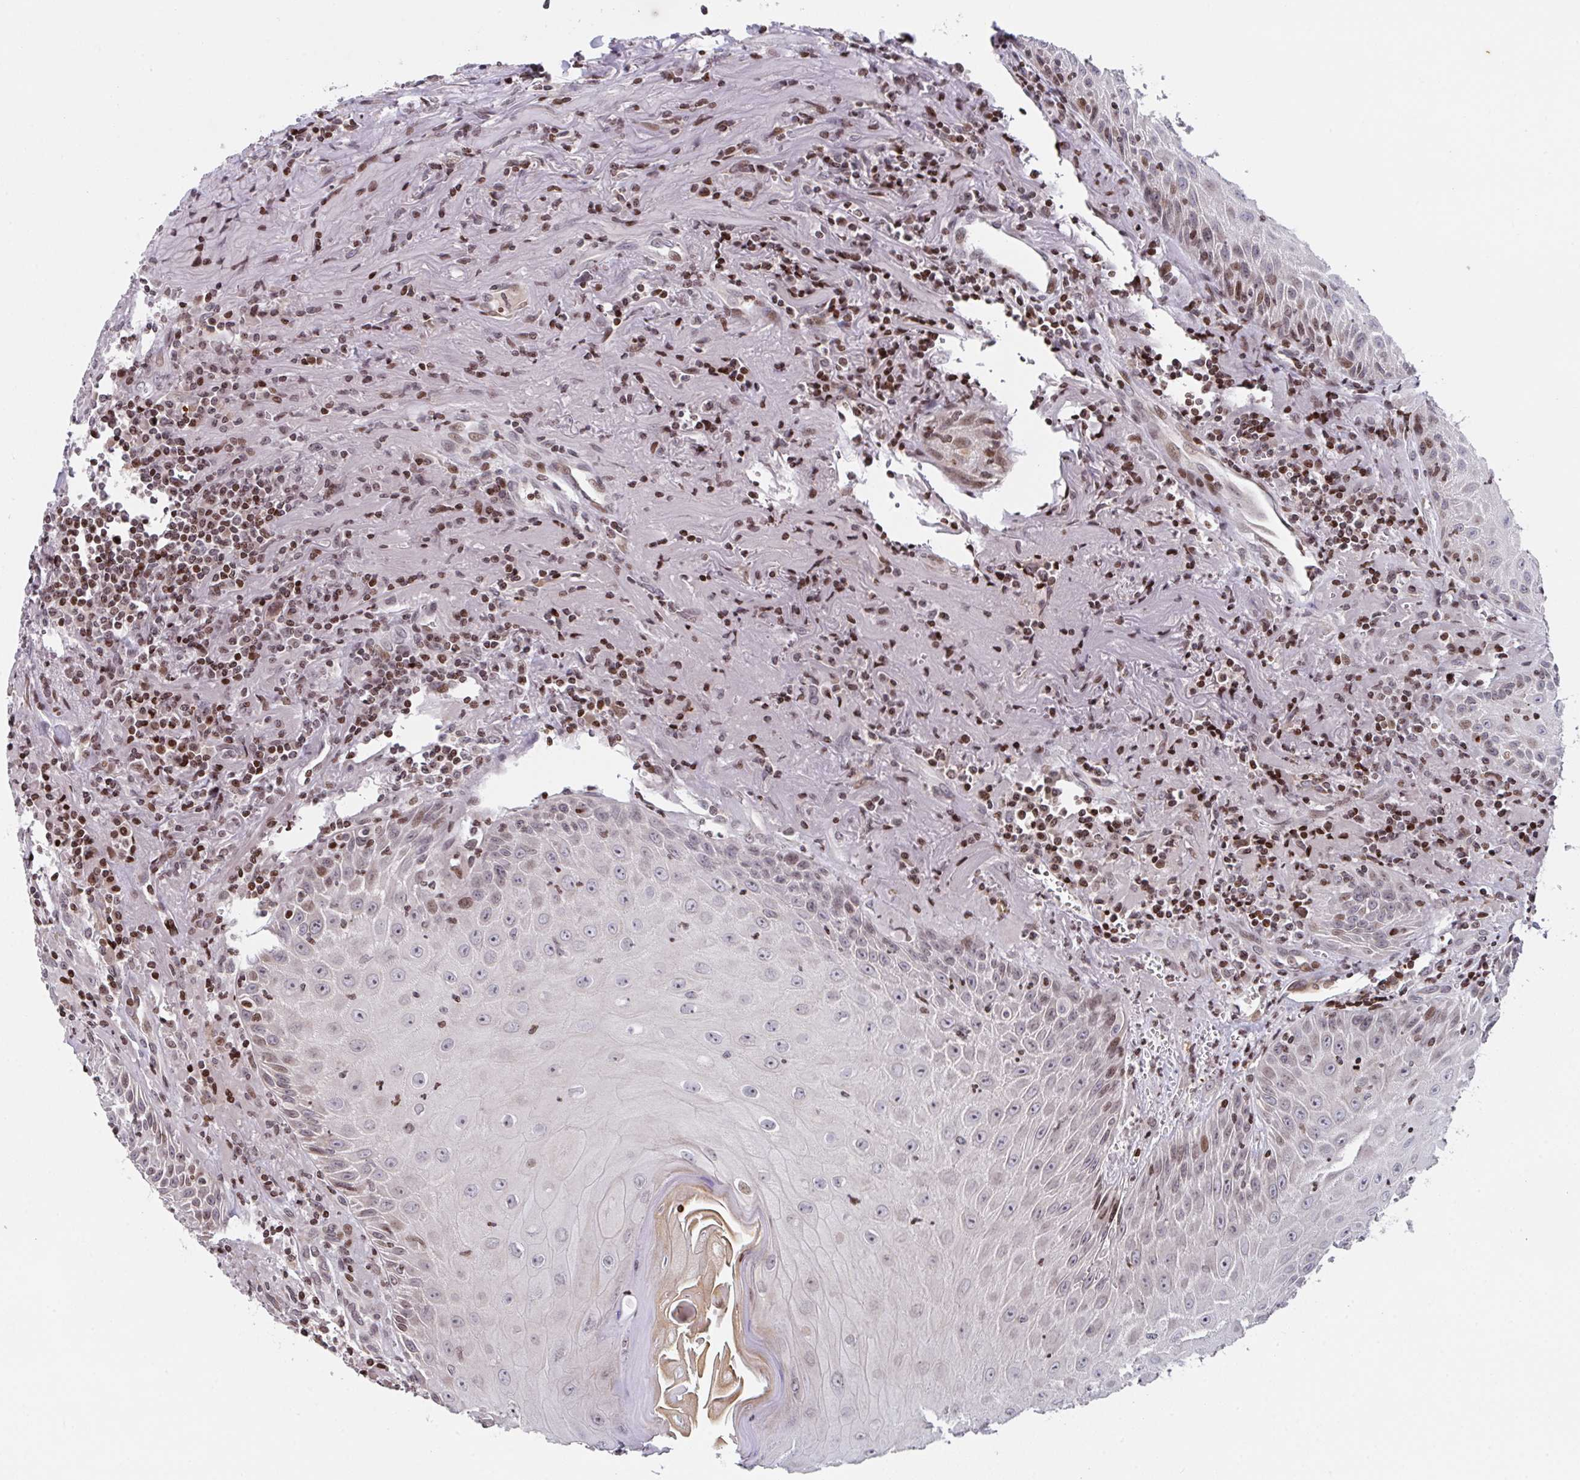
{"staining": {"intensity": "moderate", "quantity": "<25%", "location": "nuclear"}, "tissue": "head and neck cancer", "cell_type": "Tumor cells", "image_type": "cancer", "snomed": [{"axis": "morphology", "description": "Normal tissue, NOS"}, {"axis": "morphology", "description": "Squamous cell carcinoma, NOS"}, {"axis": "topography", "description": "Oral tissue"}, {"axis": "topography", "description": "Head-Neck"}], "caption": "Immunohistochemistry (IHC) of head and neck cancer (squamous cell carcinoma) displays low levels of moderate nuclear staining in approximately <25% of tumor cells.", "gene": "PCDHB8", "patient": {"sex": "female", "age": 70}}